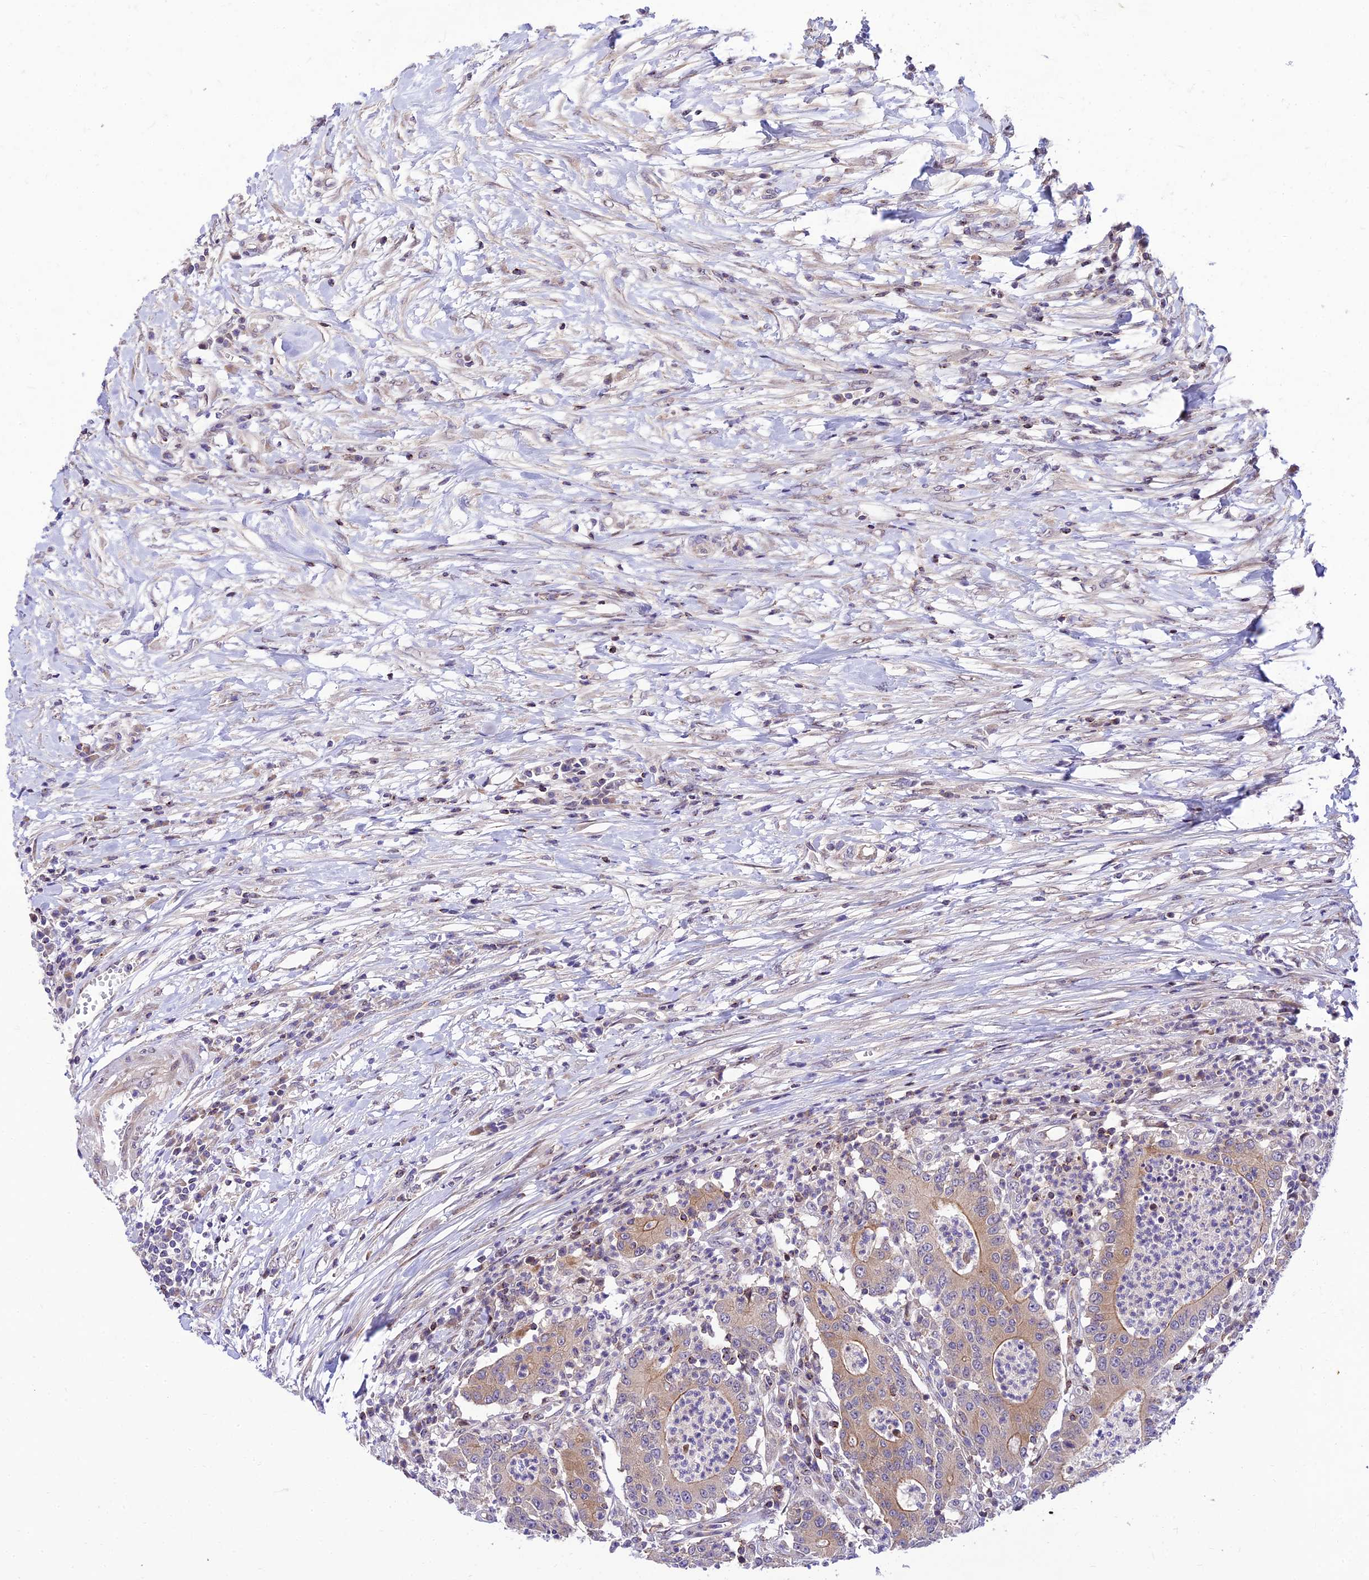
{"staining": {"intensity": "moderate", "quantity": "<25%", "location": "cytoplasmic/membranous"}, "tissue": "colorectal cancer", "cell_type": "Tumor cells", "image_type": "cancer", "snomed": [{"axis": "morphology", "description": "Adenocarcinoma, NOS"}, {"axis": "topography", "description": "Colon"}], "caption": "Tumor cells demonstrate low levels of moderate cytoplasmic/membranous staining in about <25% of cells in colorectal cancer (adenocarcinoma). (DAB (3,3'-diaminobenzidine) IHC, brown staining for protein, blue staining for nuclei).", "gene": "C6orf132", "patient": {"sex": "male", "age": 83}}